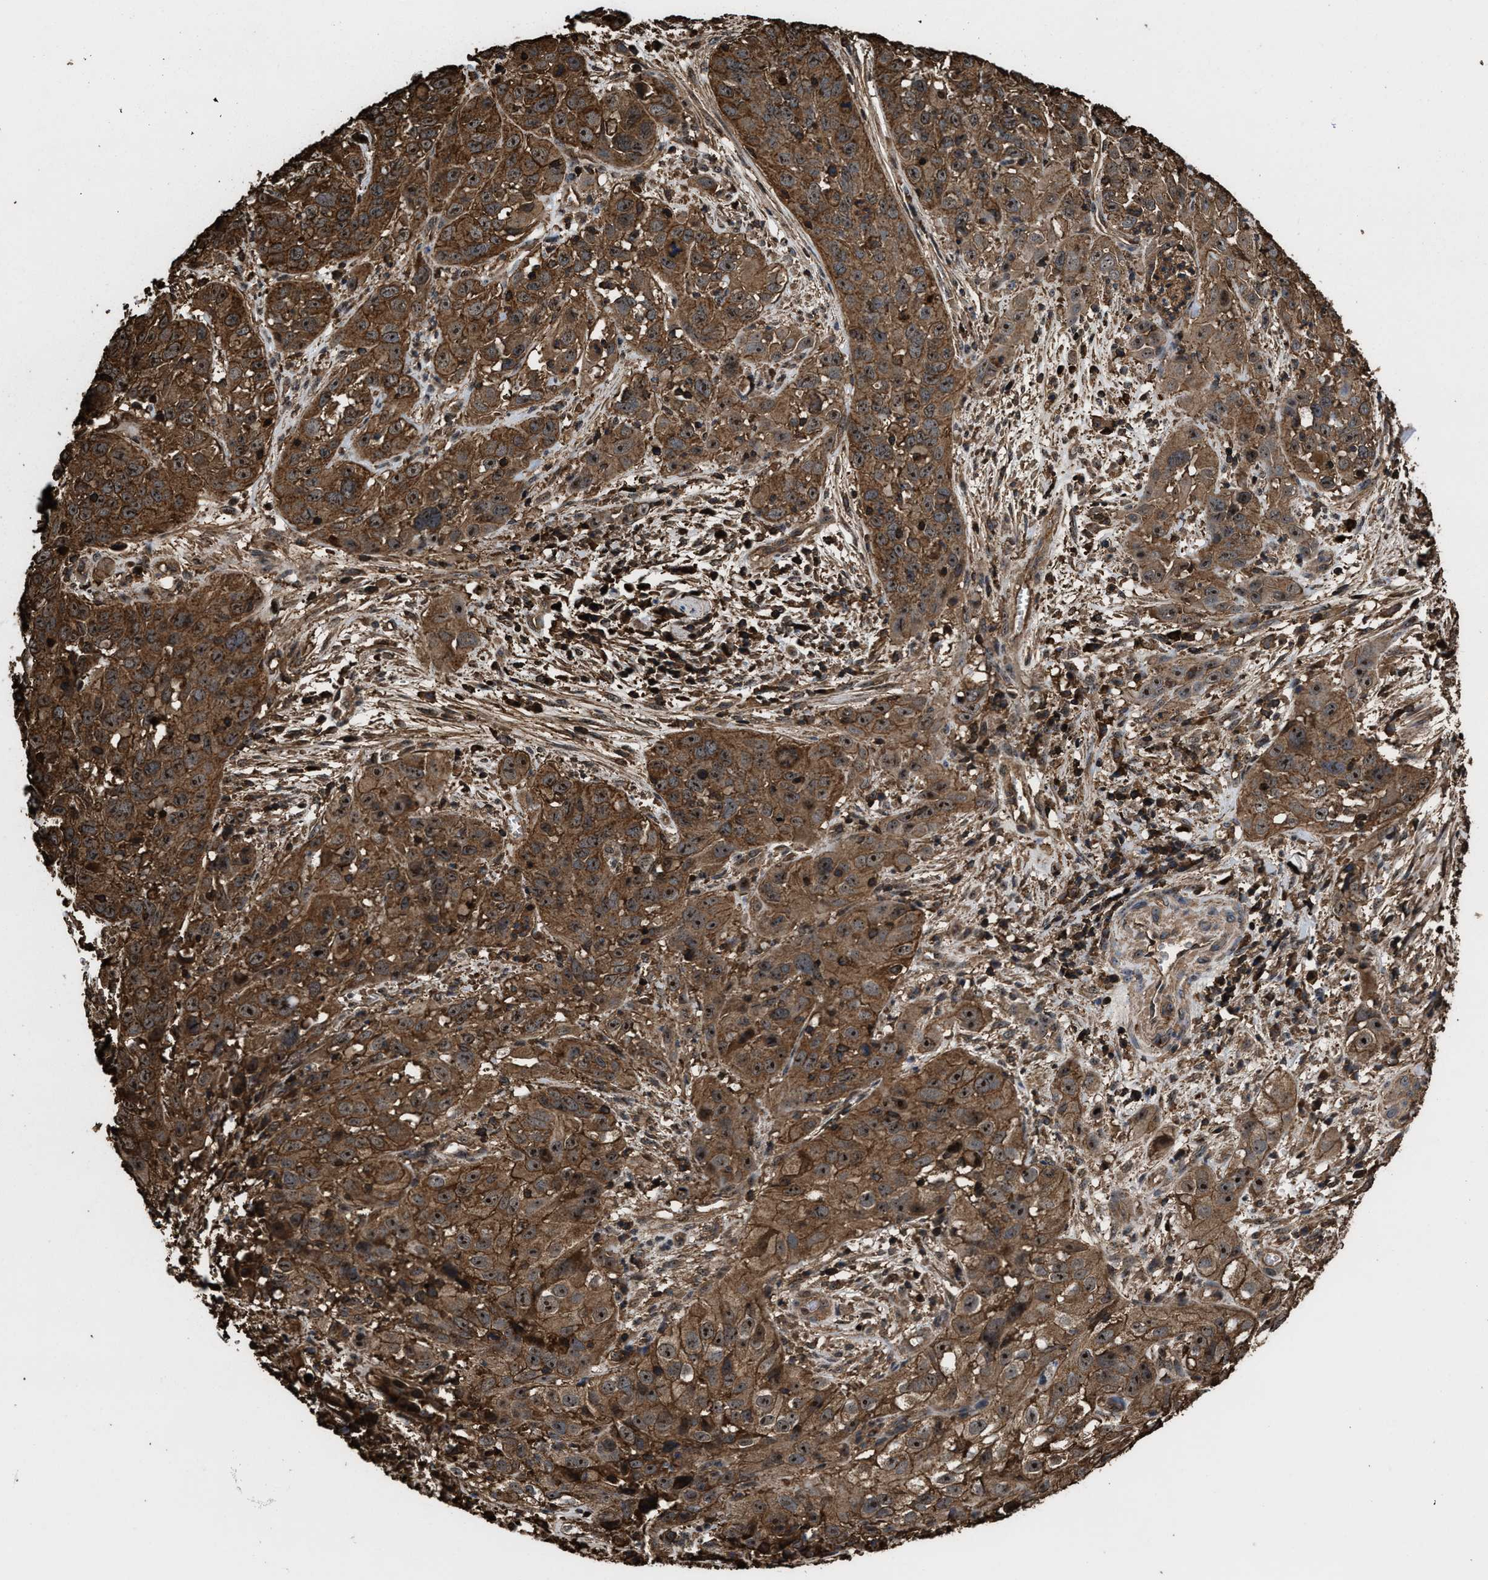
{"staining": {"intensity": "moderate", "quantity": ">75%", "location": "cytoplasmic/membranous,nuclear"}, "tissue": "cervical cancer", "cell_type": "Tumor cells", "image_type": "cancer", "snomed": [{"axis": "morphology", "description": "Squamous cell carcinoma, NOS"}, {"axis": "topography", "description": "Cervix"}], "caption": "There is medium levels of moderate cytoplasmic/membranous and nuclear staining in tumor cells of squamous cell carcinoma (cervical), as demonstrated by immunohistochemical staining (brown color).", "gene": "KBTBD2", "patient": {"sex": "female", "age": 32}}